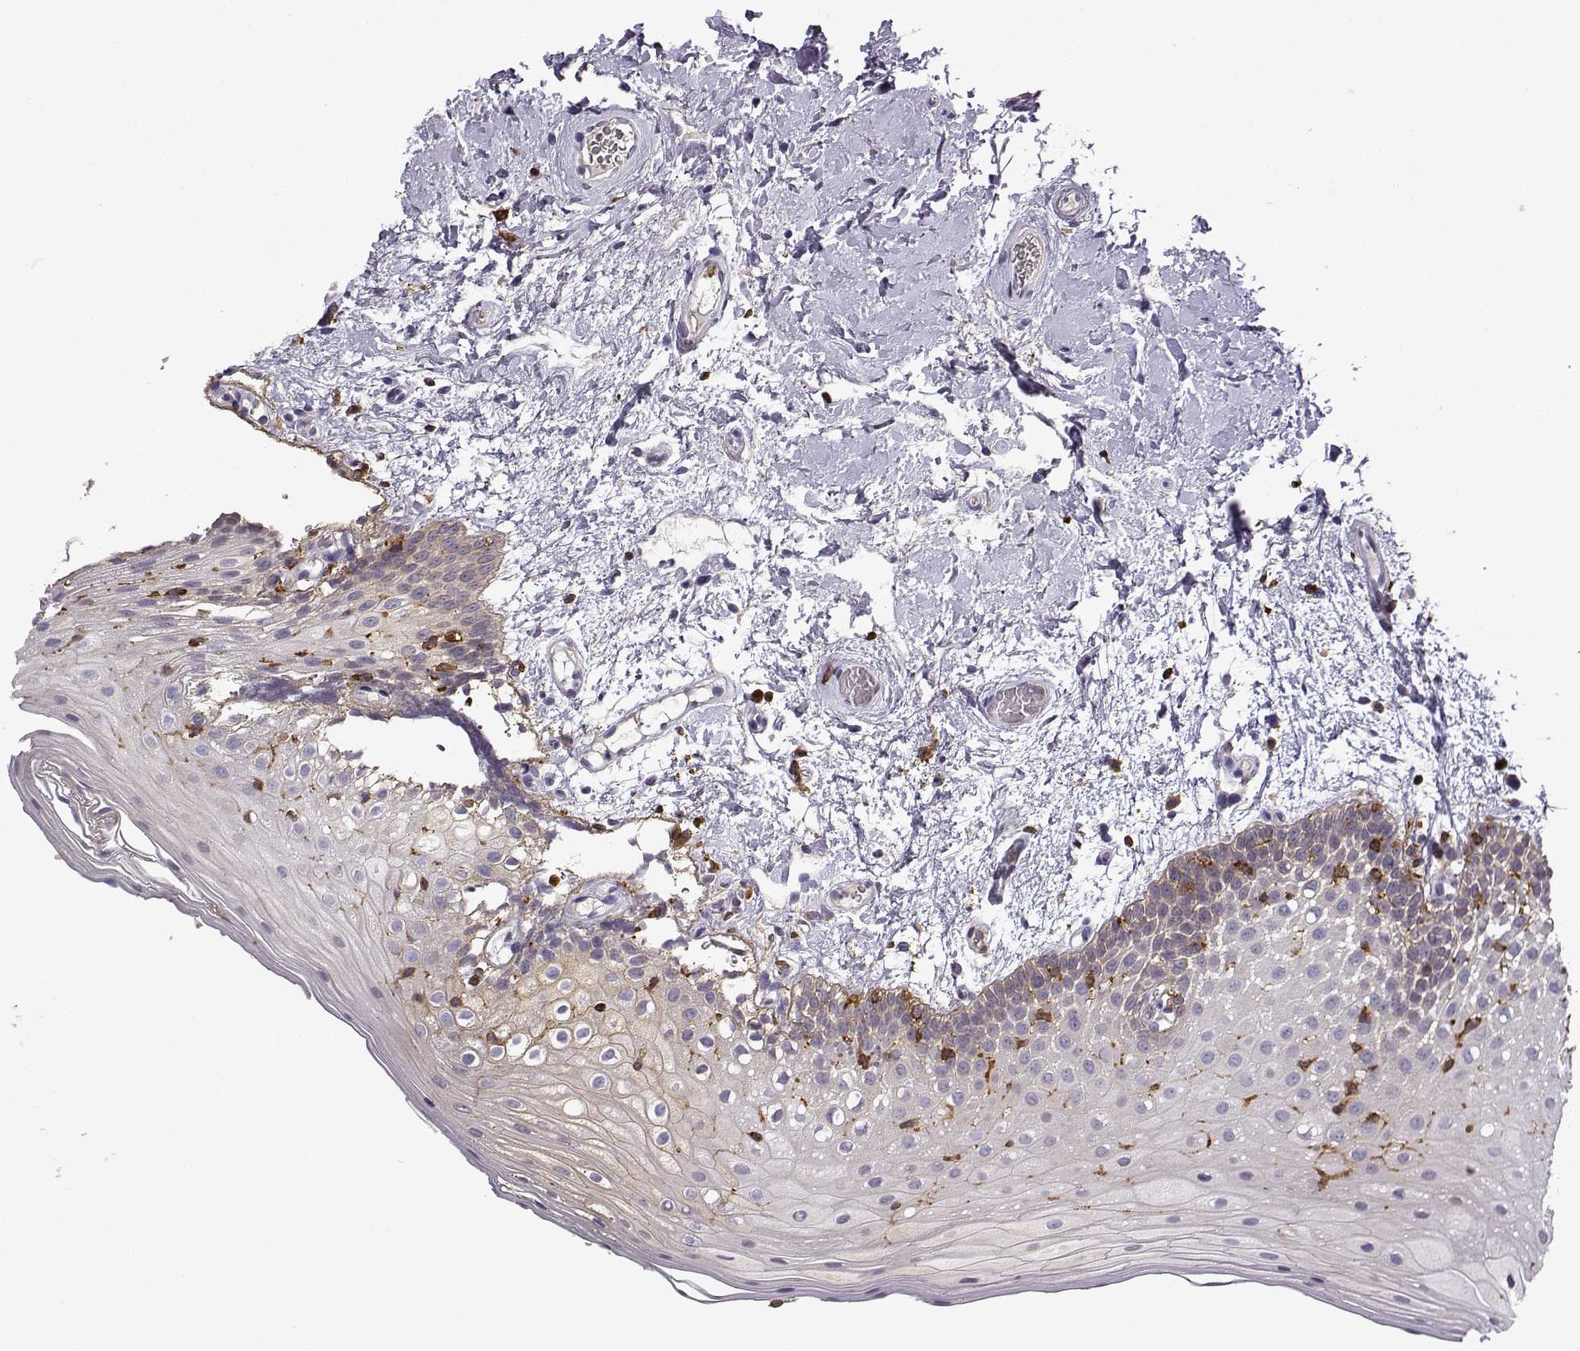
{"staining": {"intensity": "weak", "quantity": "<25%", "location": "cytoplasmic/membranous"}, "tissue": "oral mucosa", "cell_type": "Squamous epithelial cells", "image_type": "normal", "snomed": [{"axis": "morphology", "description": "Normal tissue, NOS"}, {"axis": "morphology", "description": "Squamous cell carcinoma, NOS"}, {"axis": "topography", "description": "Oral tissue"}, {"axis": "topography", "description": "Head-Neck"}], "caption": "An immunohistochemistry (IHC) photomicrograph of unremarkable oral mucosa is shown. There is no staining in squamous epithelial cells of oral mucosa.", "gene": "DOCK10", "patient": {"sex": "male", "age": 69}}